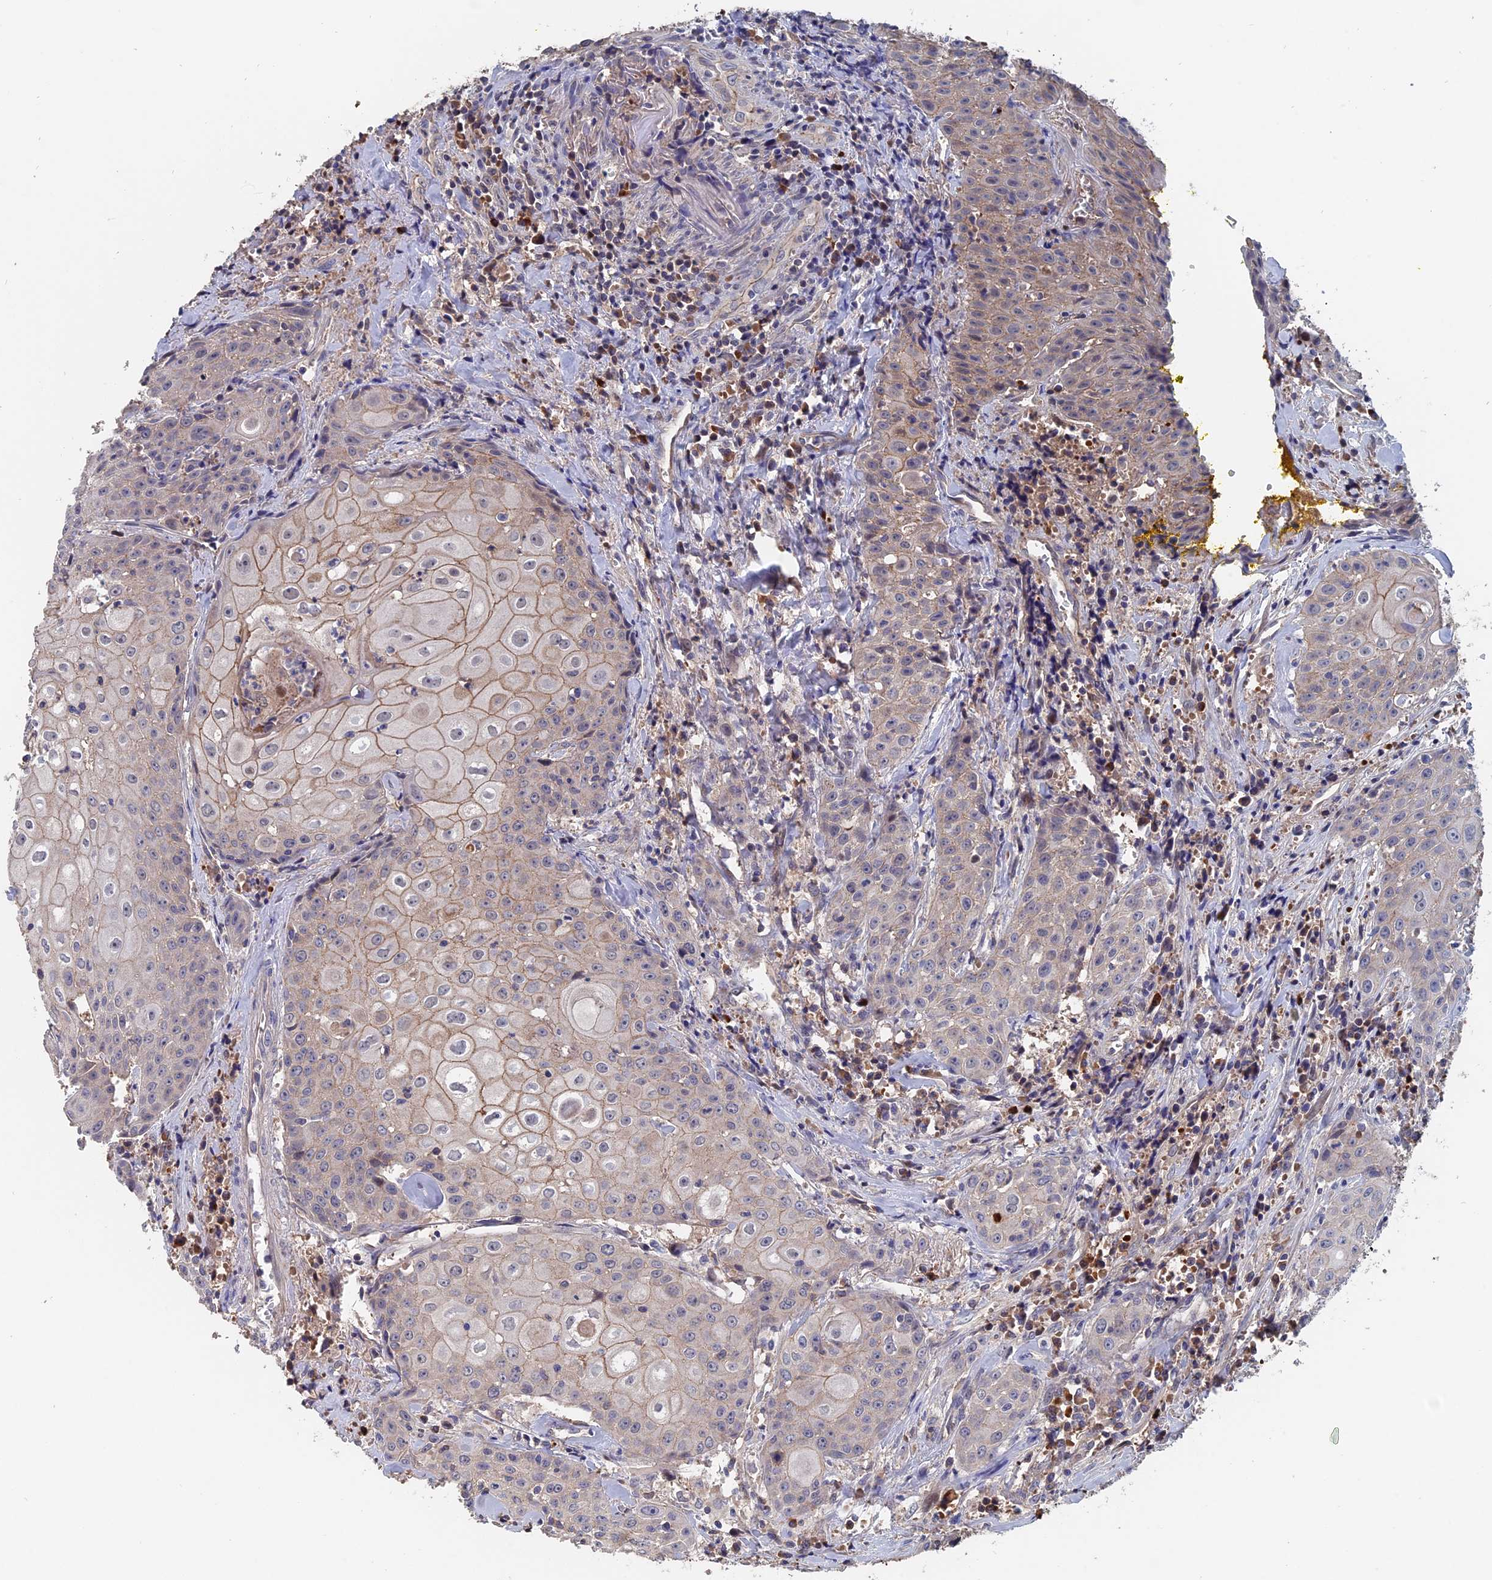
{"staining": {"intensity": "weak", "quantity": "<25%", "location": "cytoplasmic/membranous"}, "tissue": "head and neck cancer", "cell_type": "Tumor cells", "image_type": "cancer", "snomed": [{"axis": "morphology", "description": "Squamous cell carcinoma, NOS"}, {"axis": "topography", "description": "Oral tissue"}, {"axis": "topography", "description": "Head-Neck"}], "caption": "This is a histopathology image of IHC staining of head and neck squamous cell carcinoma, which shows no staining in tumor cells. Nuclei are stained in blue.", "gene": "SLC33A1", "patient": {"sex": "female", "age": 82}}